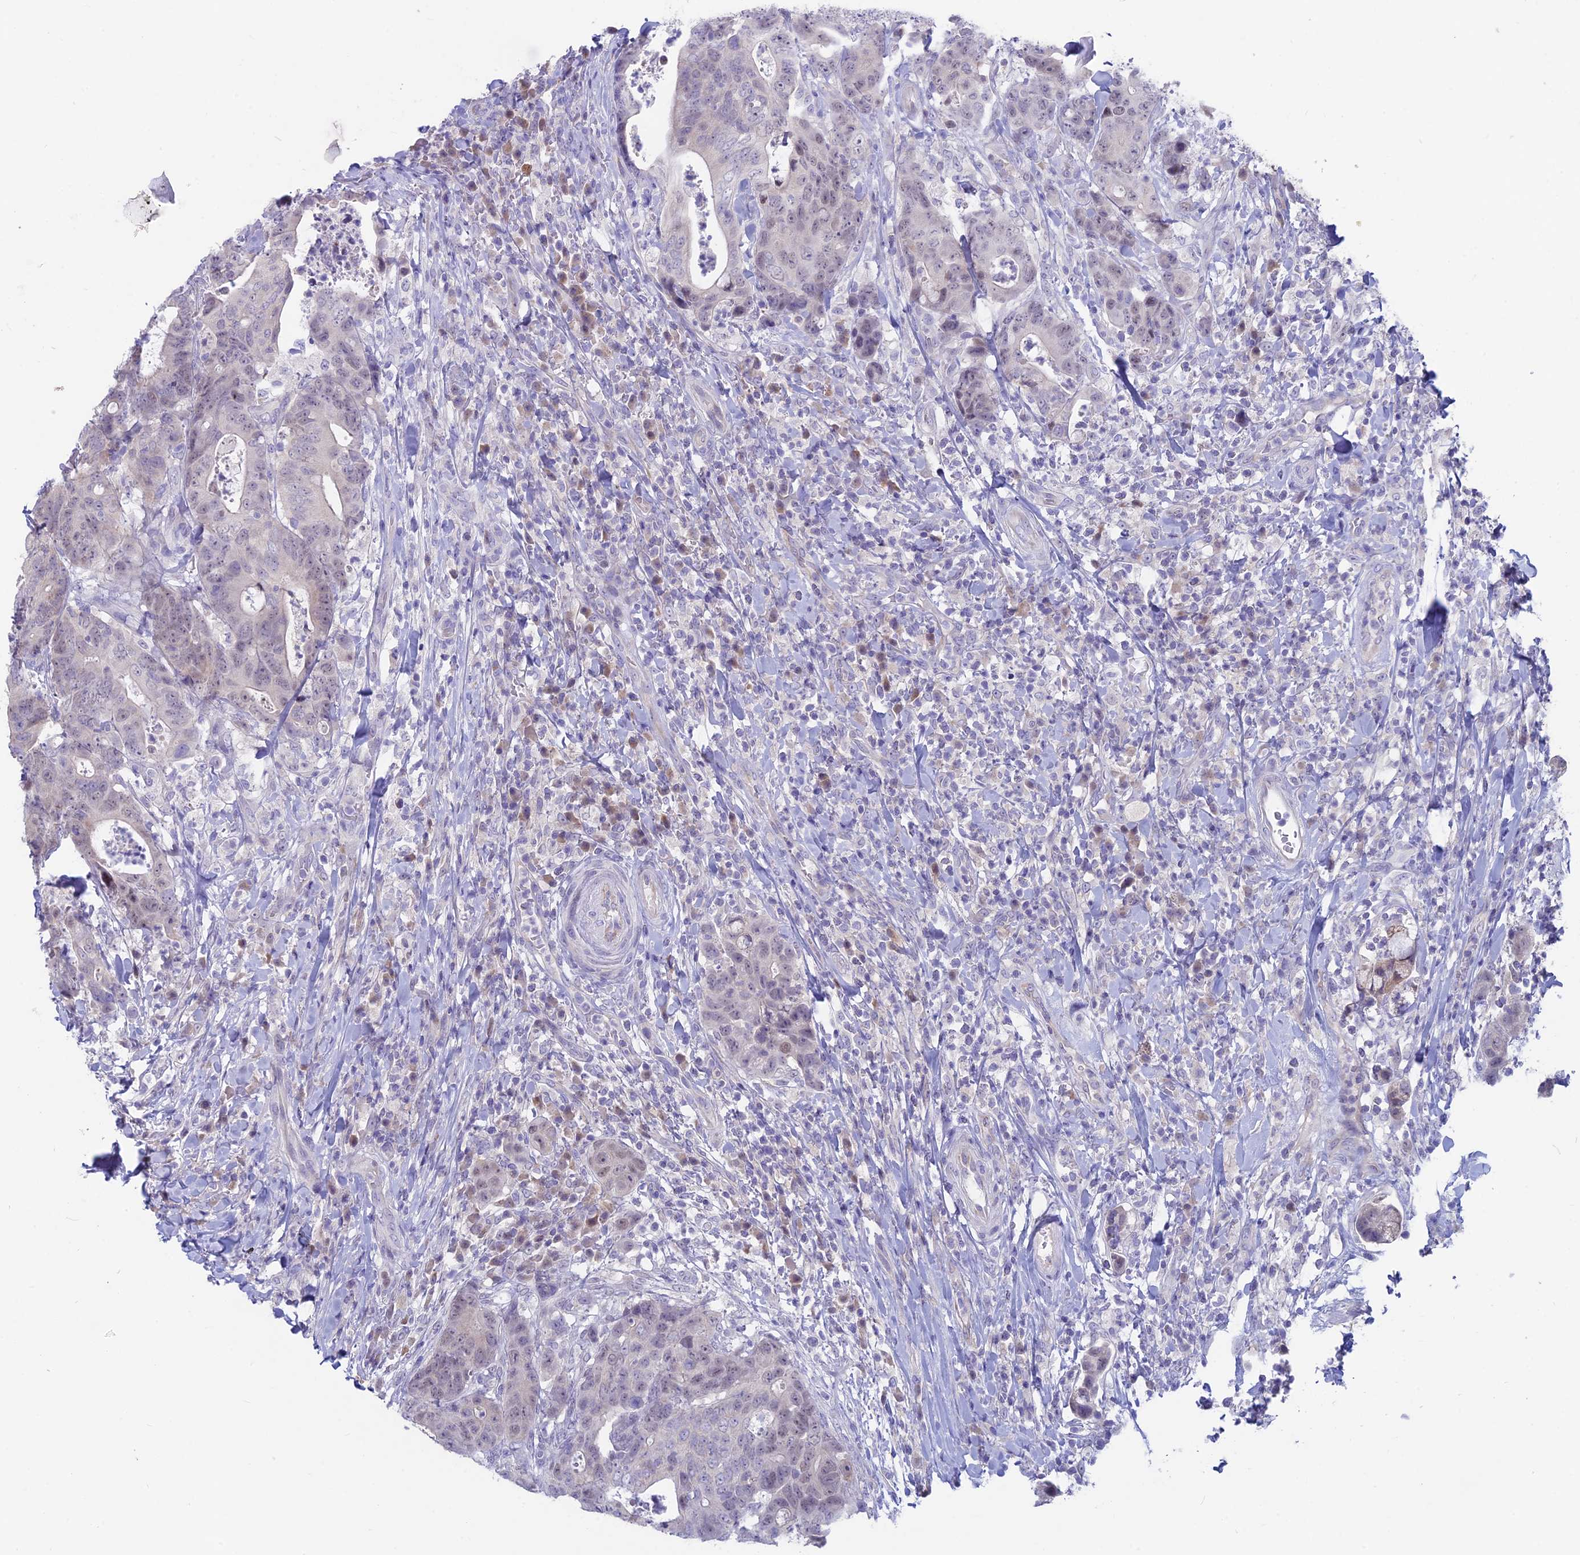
{"staining": {"intensity": "negative", "quantity": "none", "location": "none"}, "tissue": "colorectal cancer", "cell_type": "Tumor cells", "image_type": "cancer", "snomed": [{"axis": "morphology", "description": "Adenocarcinoma, NOS"}, {"axis": "topography", "description": "Colon"}], "caption": "DAB (3,3'-diaminobenzidine) immunohistochemical staining of human colorectal cancer reveals no significant staining in tumor cells.", "gene": "SNTN", "patient": {"sex": "female", "age": 82}}